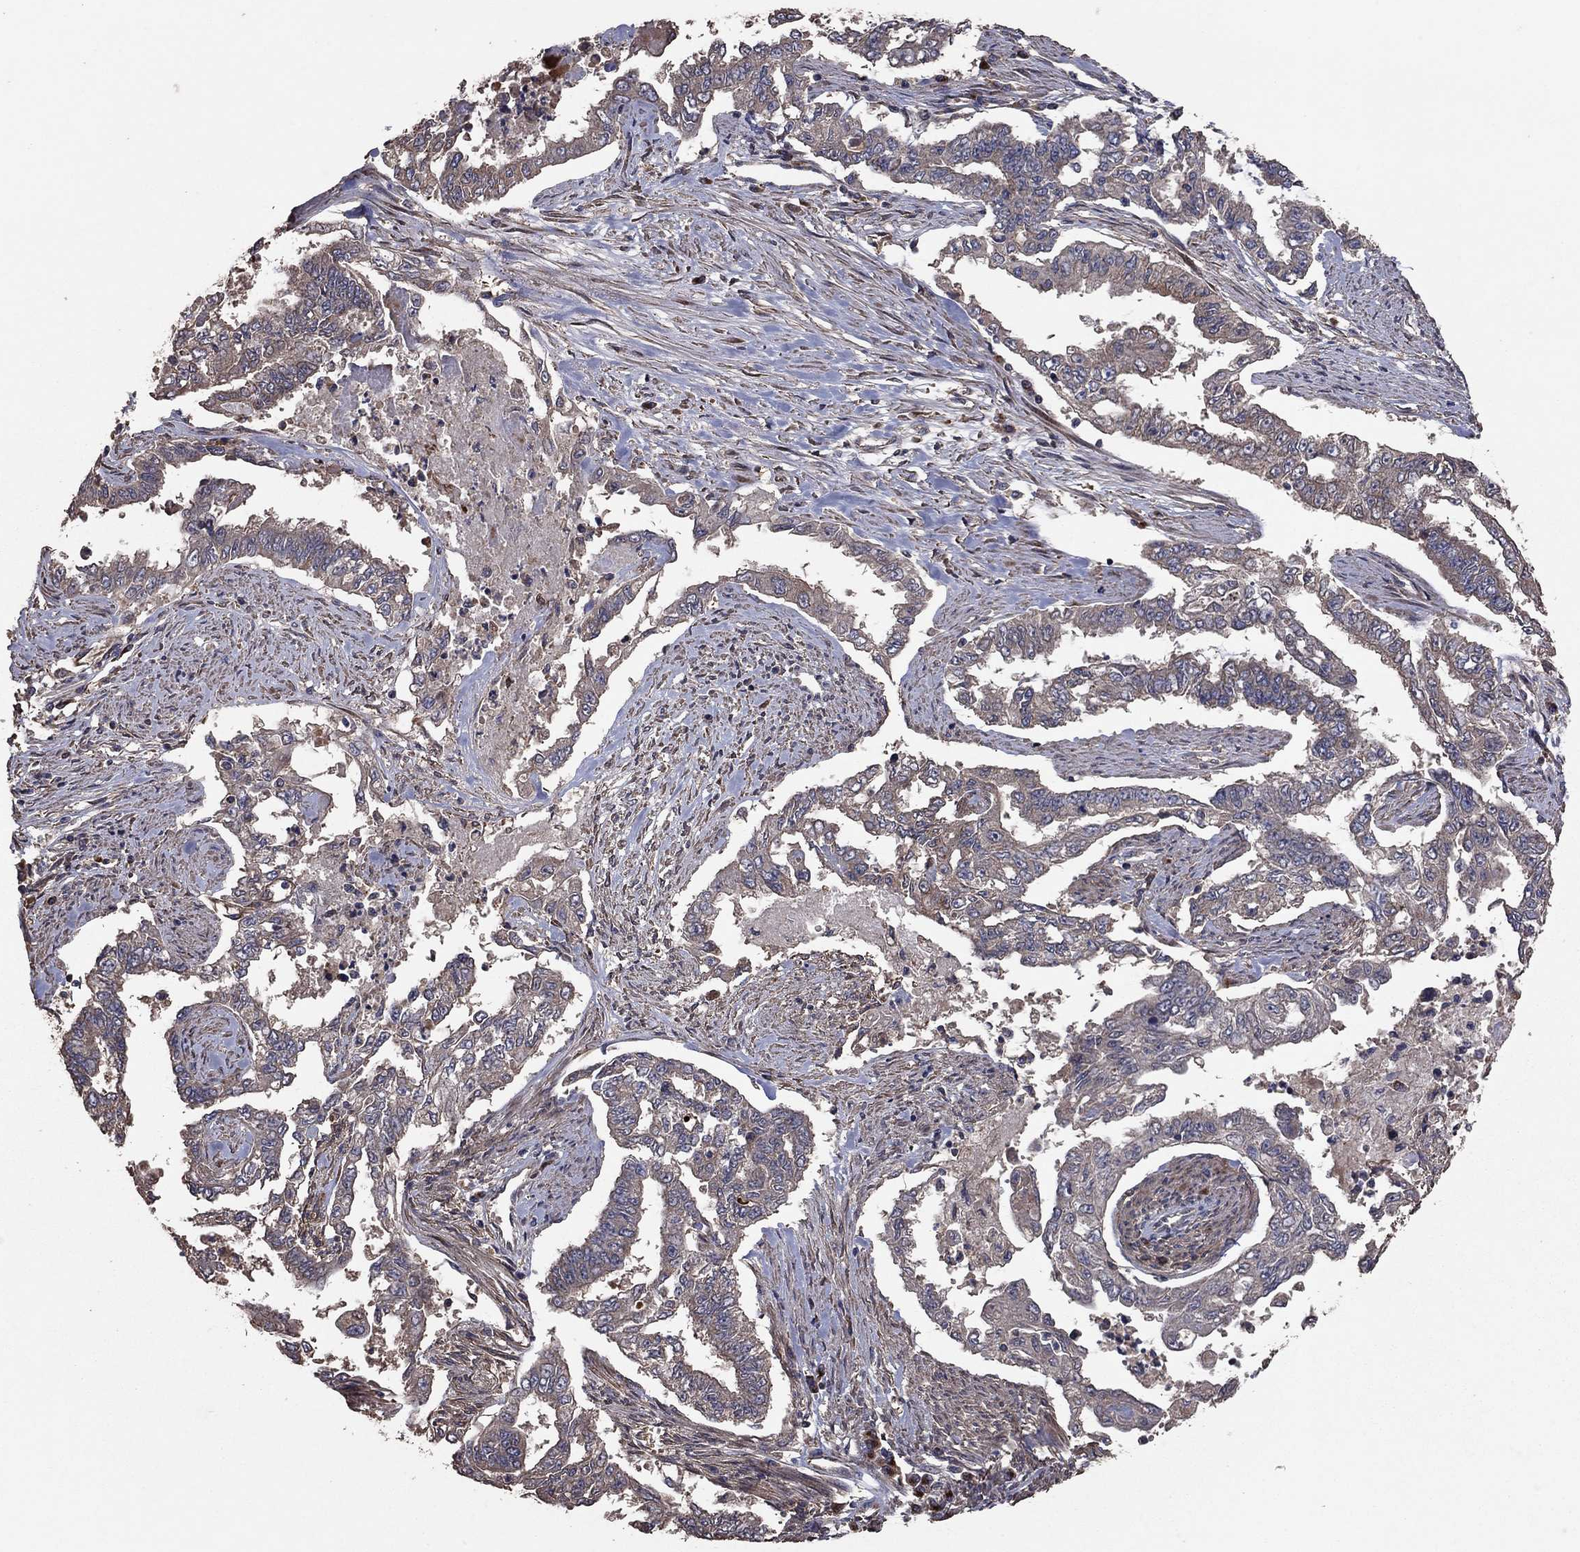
{"staining": {"intensity": "negative", "quantity": "none", "location": "none"}, "tissue": "endometrial cancer", "cell_type": "Tumor cells", "image_type": "cancer", "snomed": [{"axis": "morphology", "description": "Adenocarcinoma, NOS"}, {"axis": "topography", "description": "Uterus"}], "caption": "This is an immunohistochemistry micrograph of human endometrial adenocarcinoma. There is no expression in tumor cells.", "gene": "FLT4", "patient": {"sex": "female", "age": 59}}